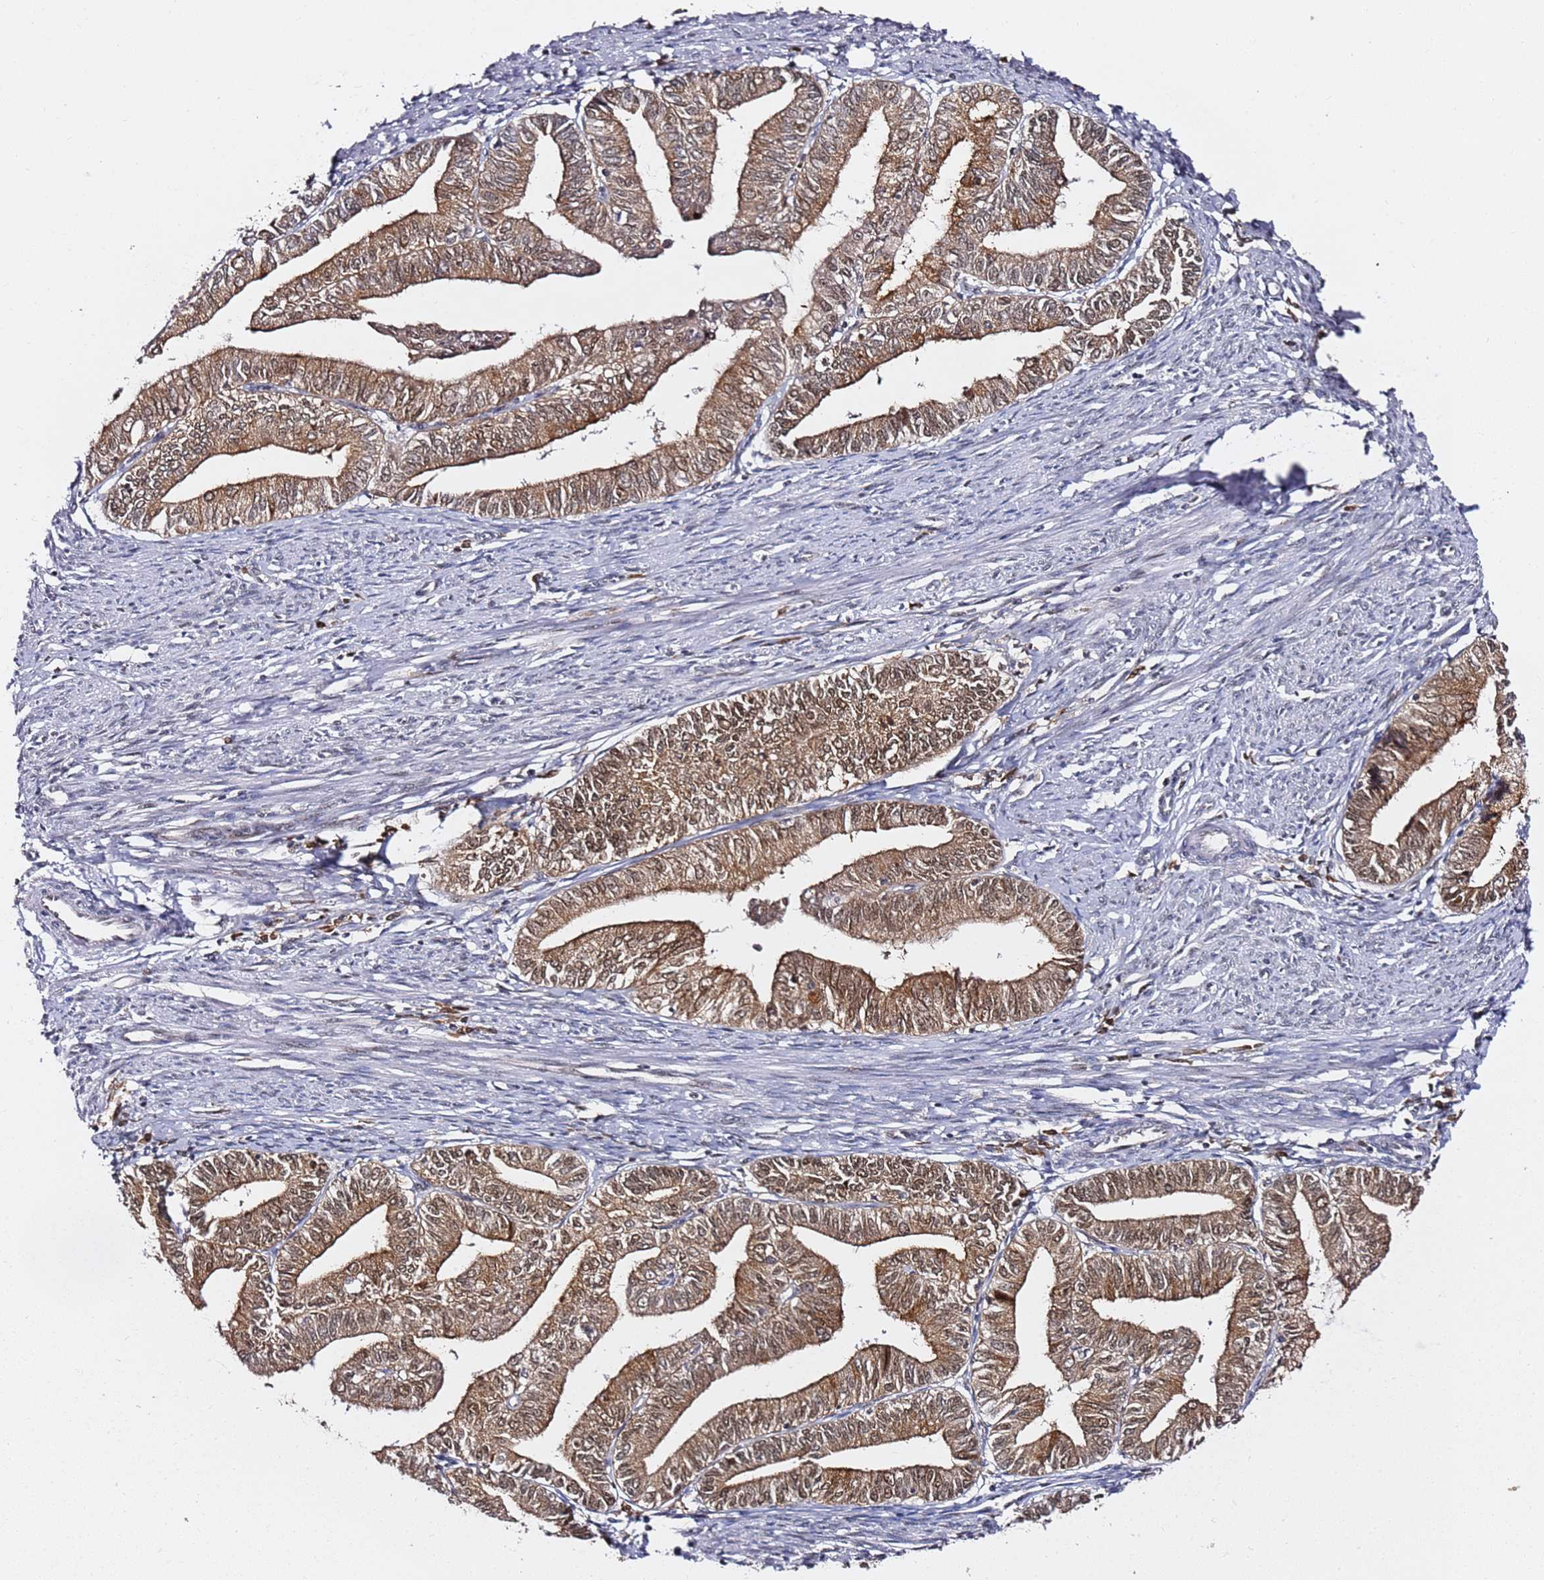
{"staining": {"intensity": "moderate", "quantity": ">75%", "location": "cytoplasmic/membranous,nuclear"}, "tissue": "endometrial cancer", "cell_type": "Tumor cells", "image_type": "cancer", "snomed": [{"axis": "morphology", "description": "Adenocarcinoma, NOS"}, {"axis": "topography", "description": "Endometrium"}], "caption": "A brown stain highlights moderate cytoplasmic/membranous and nuclear expression of a protein in human endometrial cancer (adenocarcinoma) tumor cells.", "gene": "RGS18", "patient": {"sex": "female", "age": 66}}